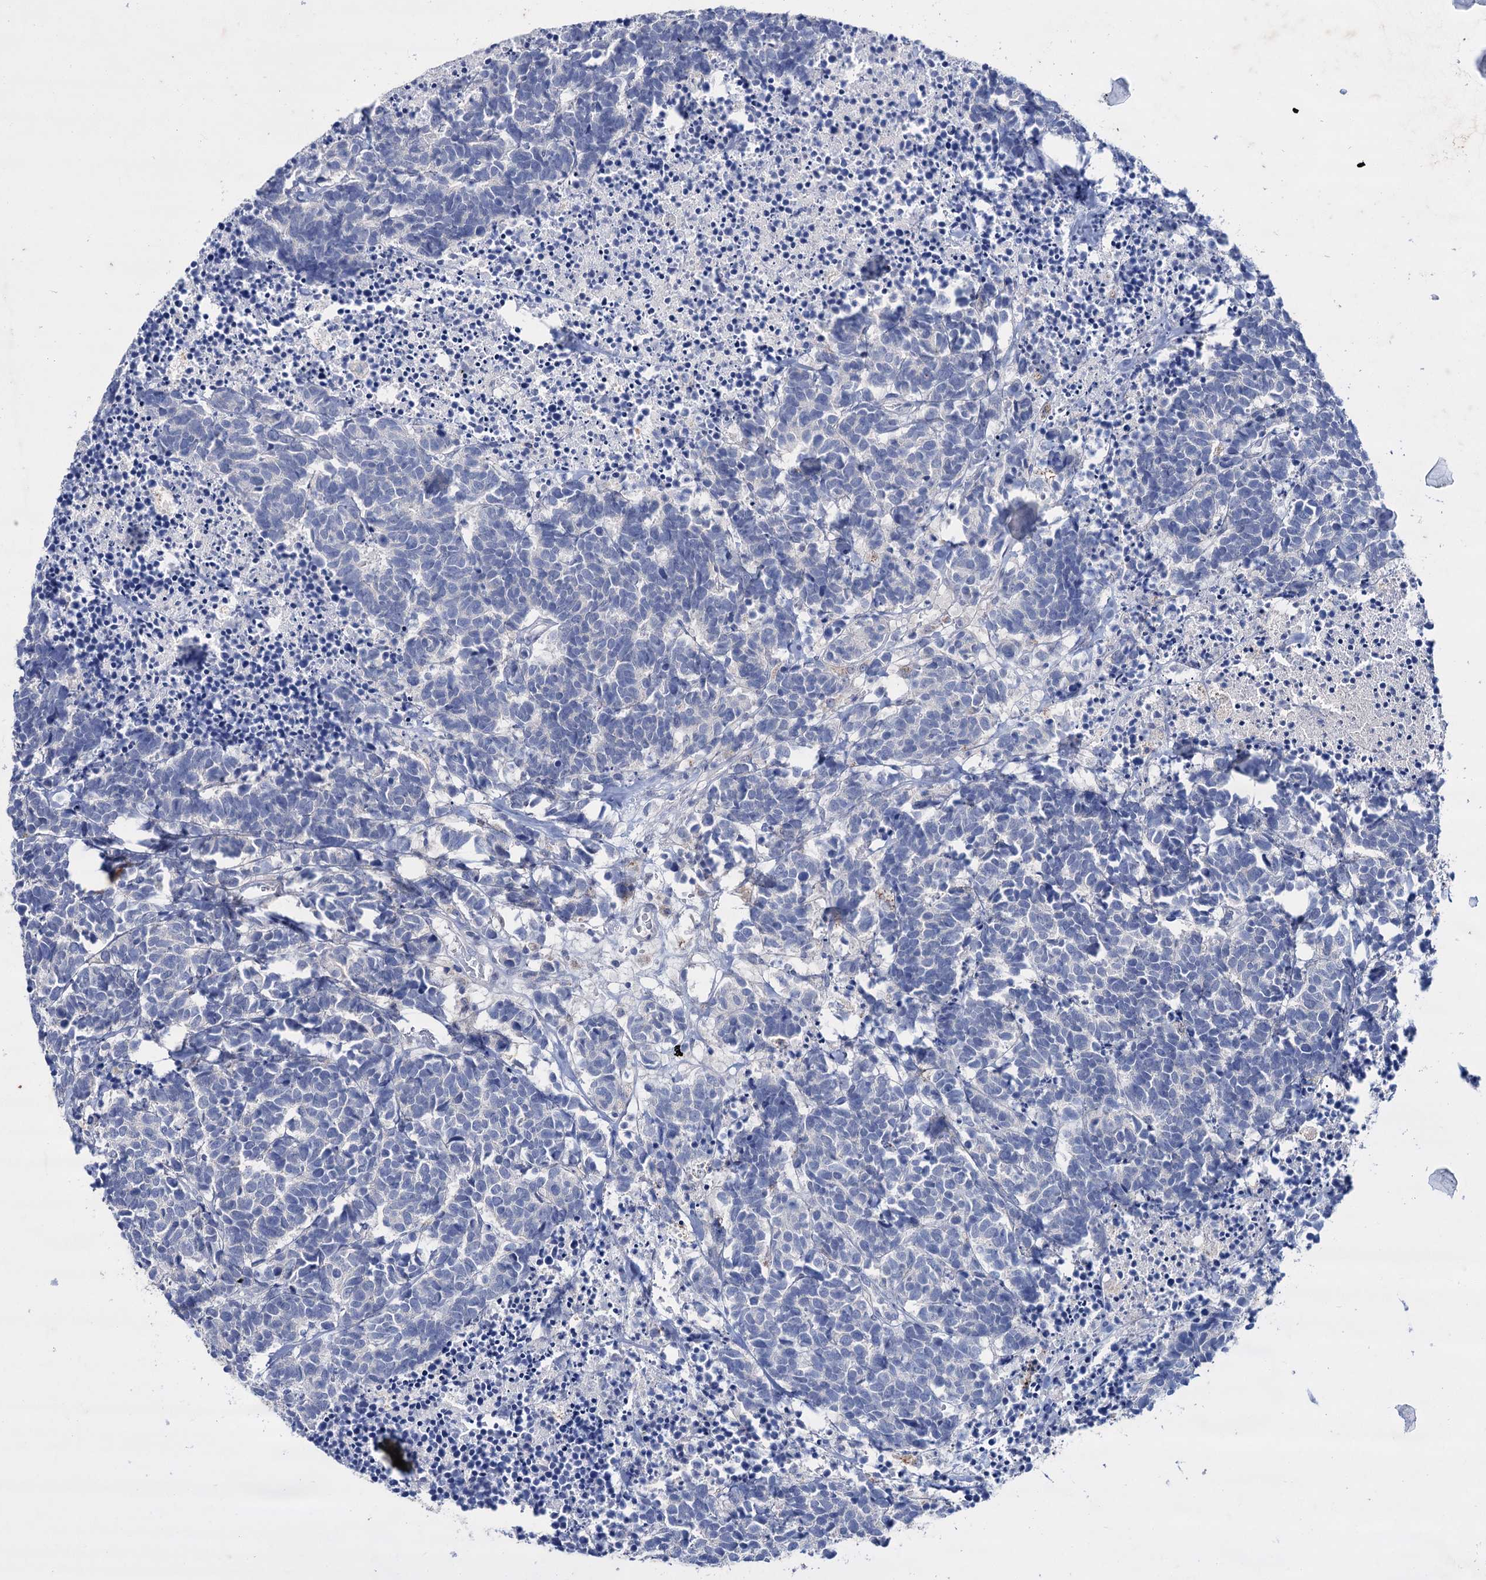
{"staining": {"intensity": "negative", "quantity": "none", "location": "none"}, "tissue": "carcinoid", "cell_type": "Tumor cells", "image_type": "cancer", "snomed": [{"axis": "morphology", "description": "Carcinoma, NOS"}, {"axis": "morphology", "description": "Carcinoid, malignant, NOS"}, {"axis": "topography", "description": "Urinary bladder"}], "caption": "A high-resolution micrograph shows immunohistochemistry (IHC) staining of carcinoid, which exhibits no significant staining in tumor cells. (DAB immunohistochemistry visualized using brightfield microscopy, high magnification).", "gene": "LYZL4", "patient": {"sex": "male", "age": 57}}